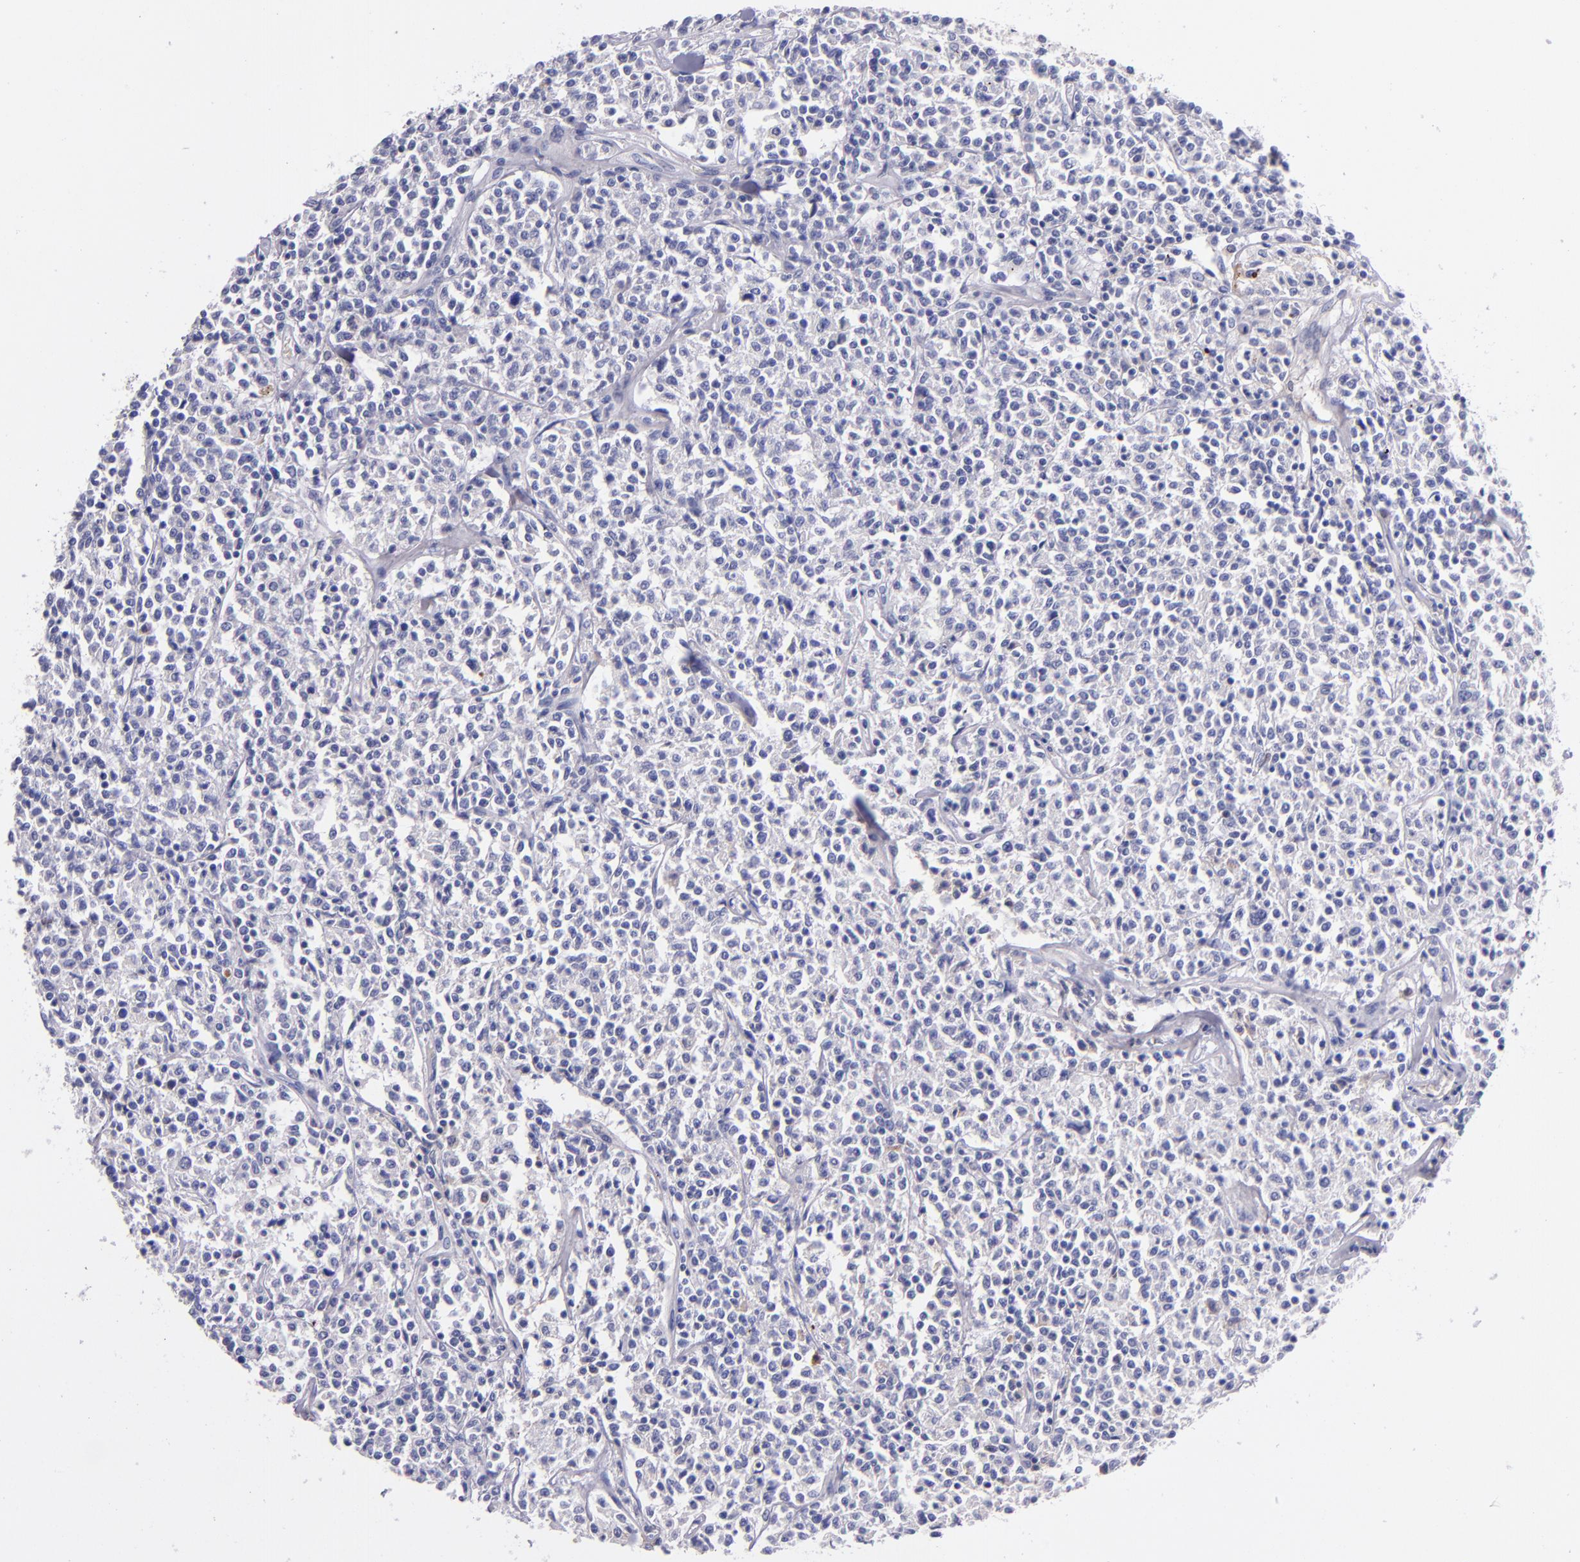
{"staining": {"intensity": "negative", "quantity": "none", "location": "none"}, "tissue": "lymphoma", "cell_type": "Tumor cells", "image_type": "cancer", "snomed": [{"axis": "morphology", "description": "Malignant lymphoma, non-Hodgkin's type, Low grade"}, {"axis": "topography", "description": "Small intestine"}], "caption": "The histopathology image demonstrates no significant expression in tumor cells of lymphoma.", "gene": "KNG1", "patient": {"sex": "female", "age": 59}}